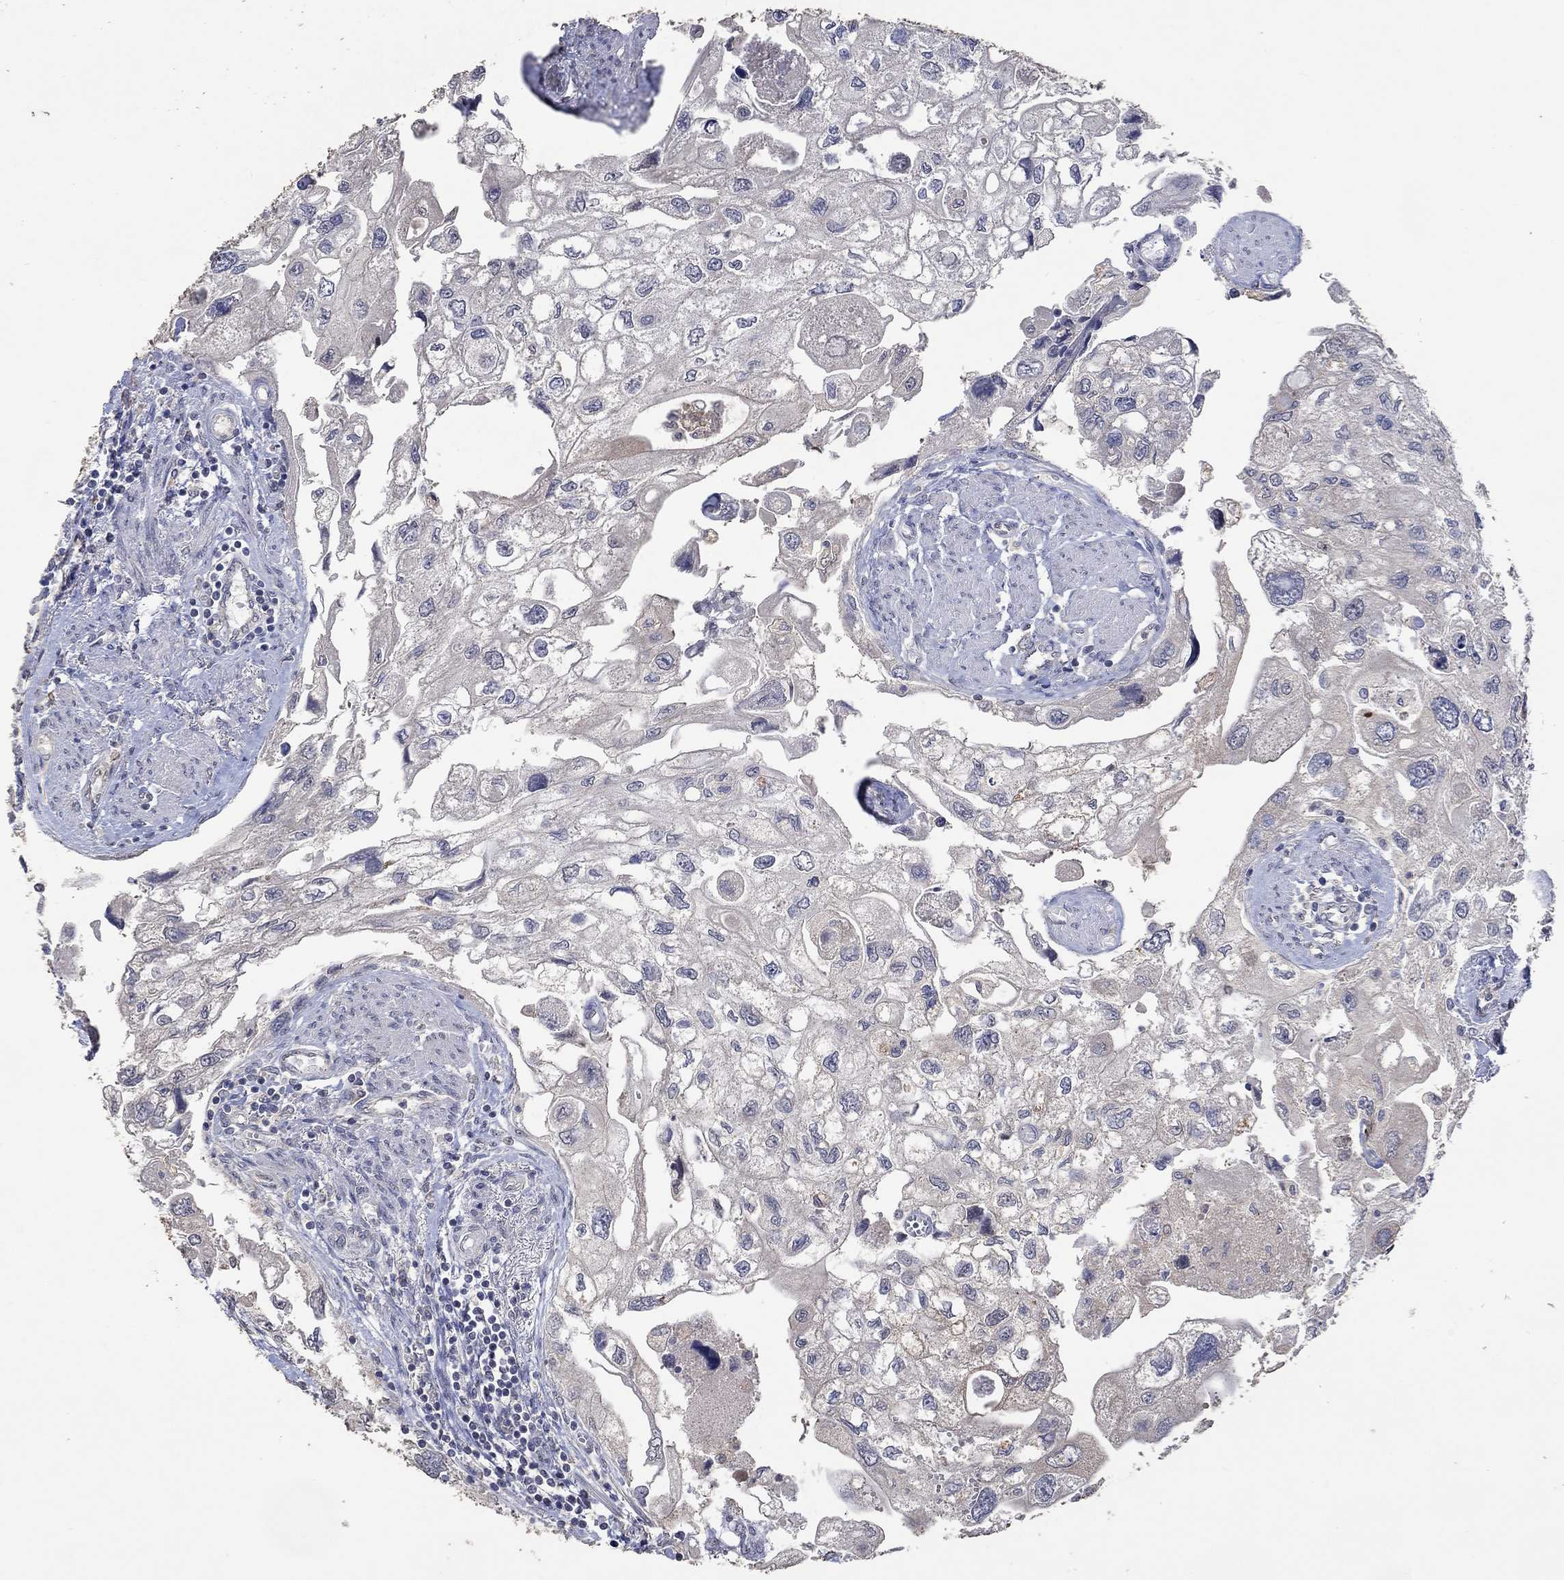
{"staining": {"intensity": "weak", "quantity": "<25%", "location": "cytoplasmic/membranous"}, "tissue": "urothelial cancer", "cell_type": "Tumor cells", "image_type": "cancer", "snomed": [{"axis": "morphology", "description": "Urothelial carcinoma, High grade"}, {"axis": "topography", "description": "Urinary bladder"}], "caption": "Human urothelial cancer stained for a protein using immunohistochemistry demonstrates no positivity in tumor cells.", "gene": "PTPN20", "patient": {"sex": "male", "age": 59}}